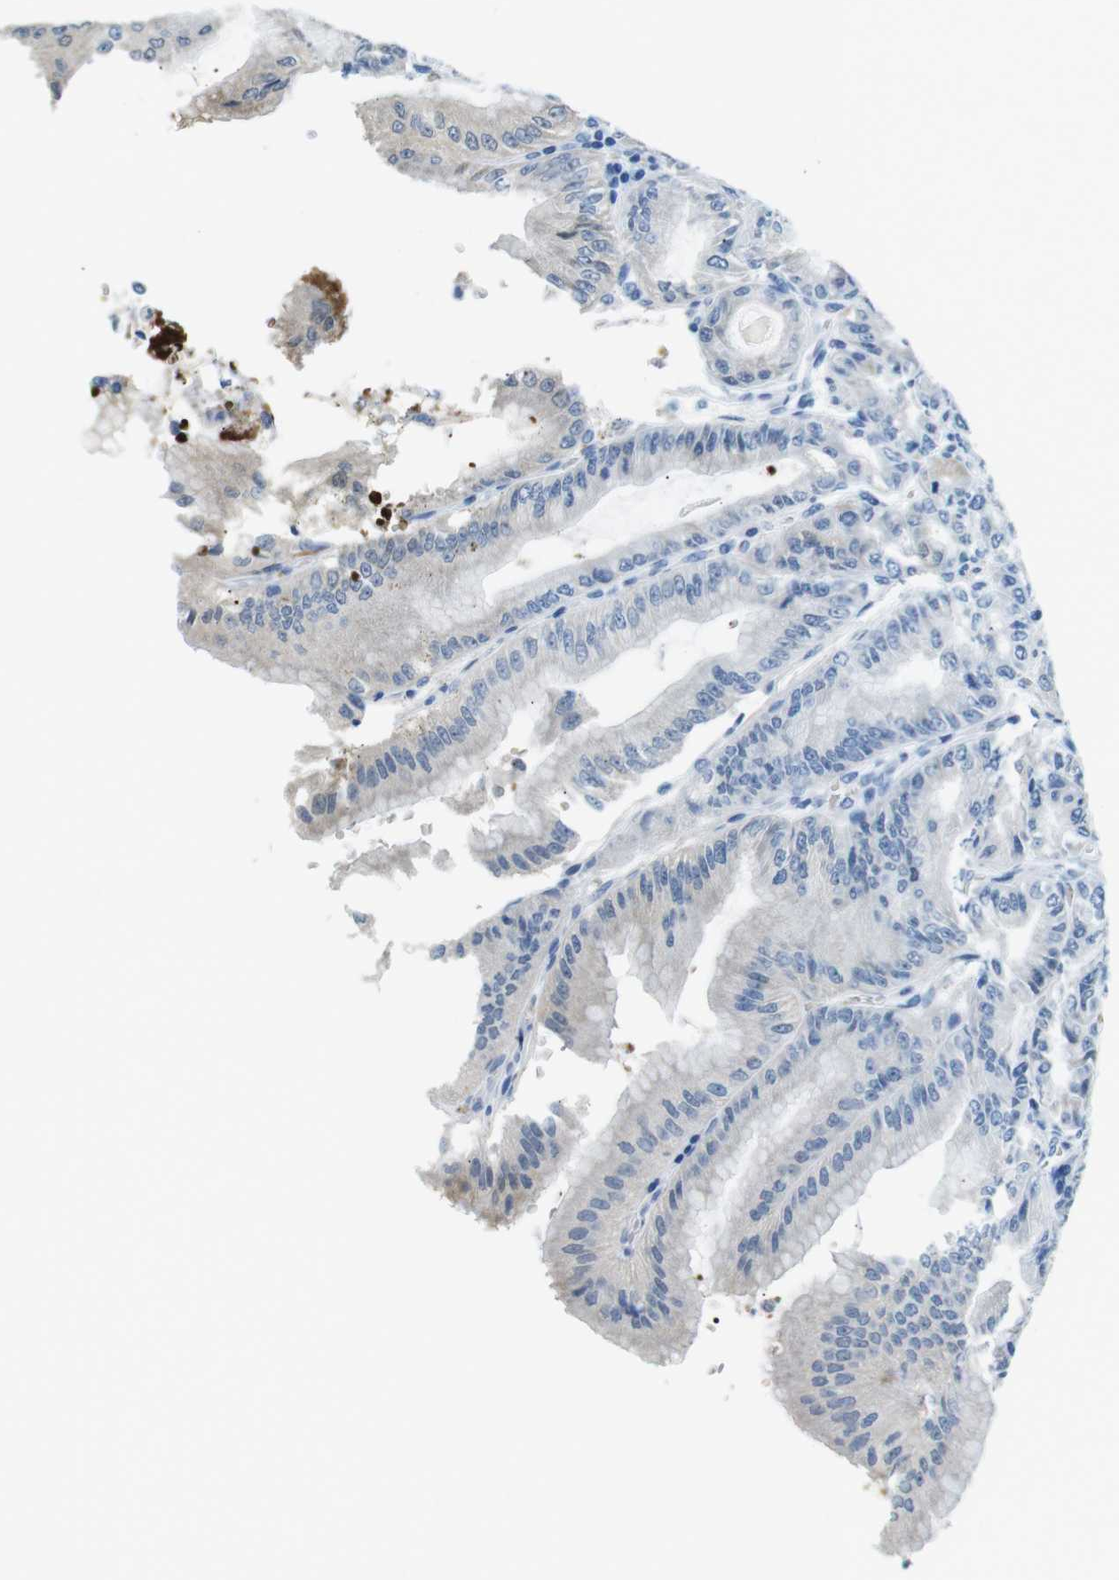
{"staining": {"intensity": "moderate", "quantity": "25%-75%", "location": "cytoplasmic/membranous"}, "tissue": "stomach", "cell_type": "Glandular cells", "image_type": "normal", "snomed": [{"axis": "morphology", "description": "Normal tissue, NOS"}, {"axis": "topography", "description": "Stomach, lower"}], "caption": "Glandular cells reveal medium levels of moderate cytoplasmic/membranous staining in about 25%-75% of cells in unremarkable stomach. Immunohistochemistry (ihc) stains the protein of interest in brown and the nuclei are stained blue.", "gene": "TFAP2C", "patient": {"sex": "male", "age": 71}}